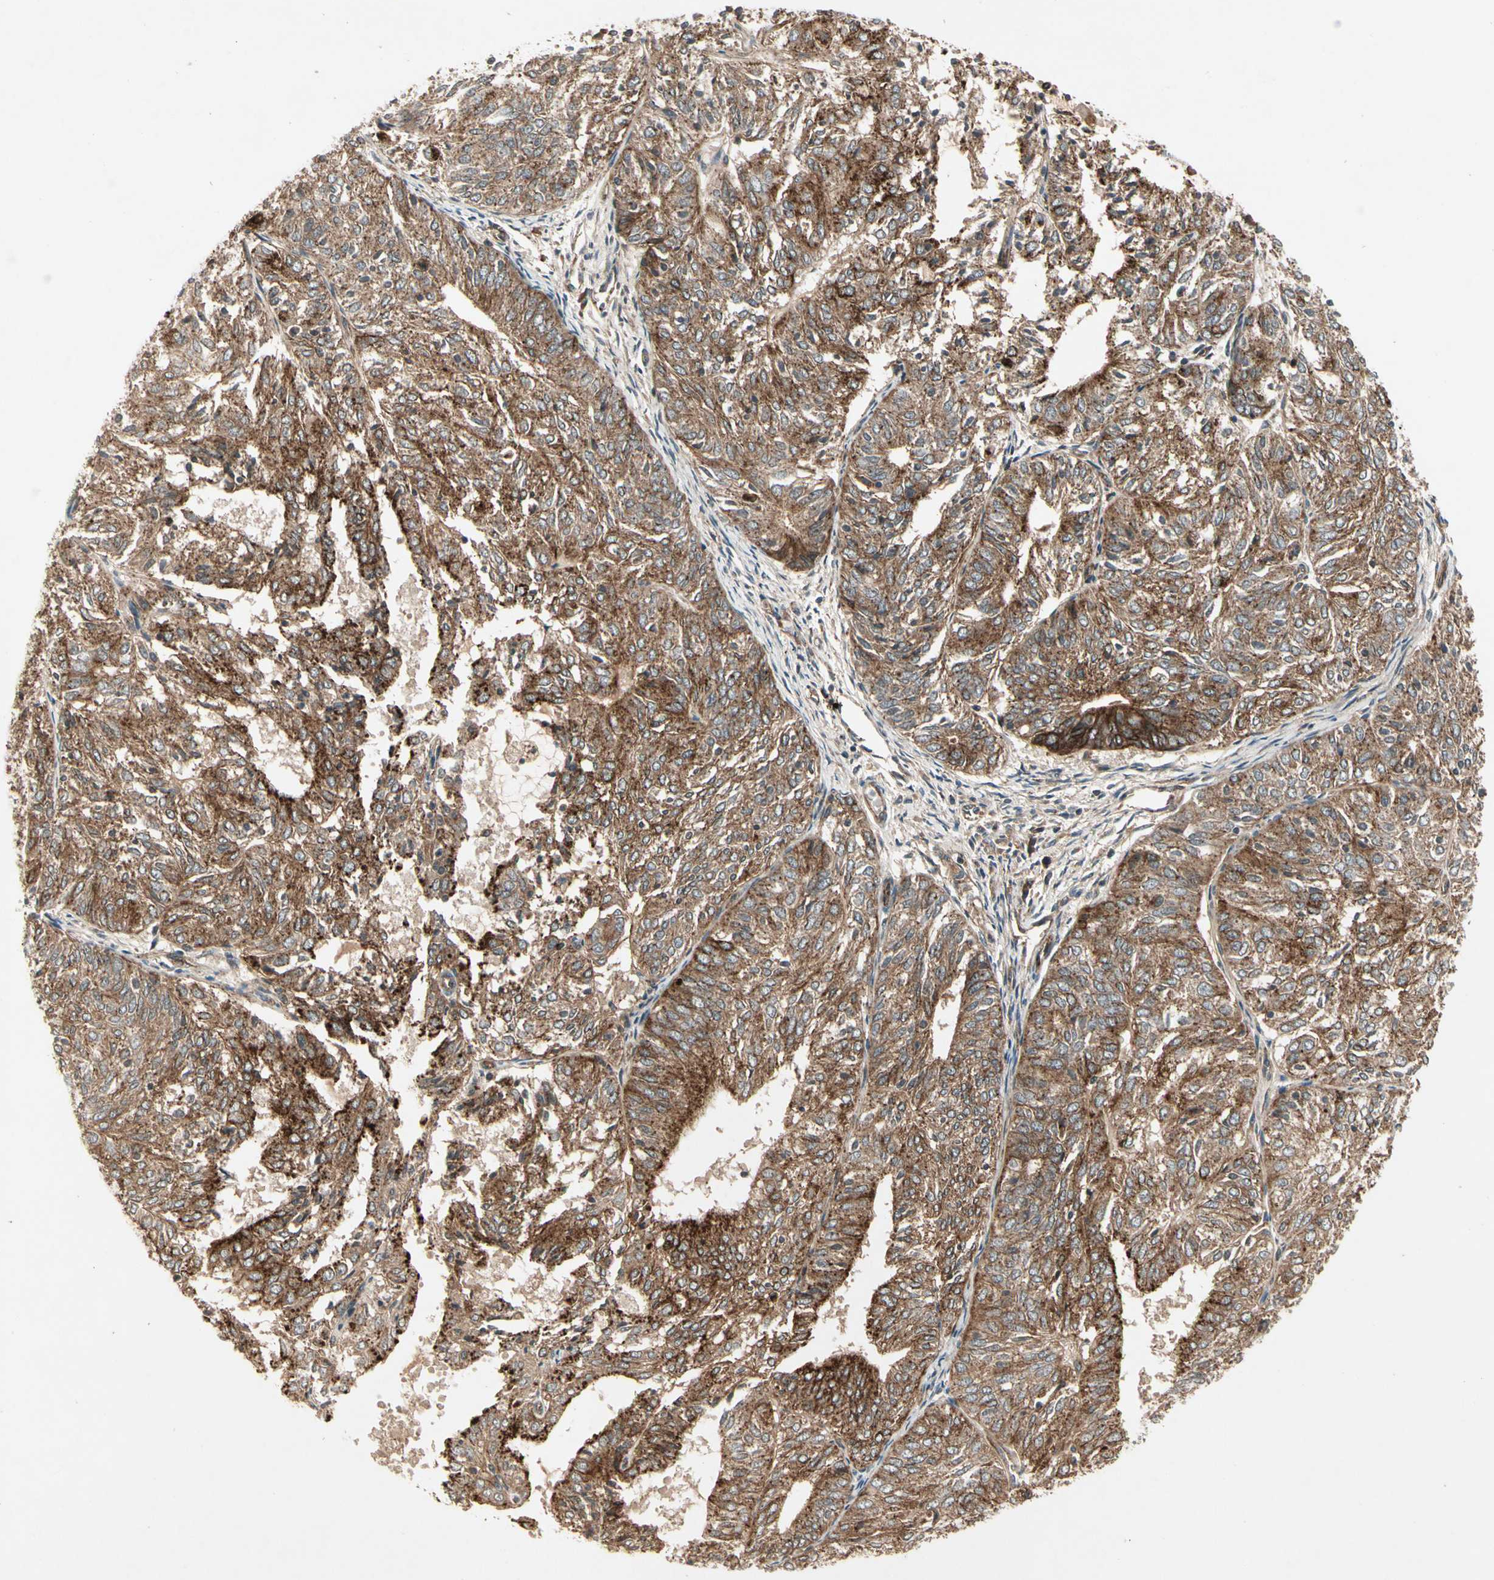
{"staining": {"intensity": "strong", "quantity": ">75%", "location": "cytoplasmic/membranous"}, "tissue": "endometrial cancer", "cell_type": "Tumor cells", "image_type": "cancer", "snomed": [{"axis": "morphology", "description": "Adenocarcinoma, NOS"}, {"axis": "topography", "description": "Uterus"}], "caption": "Endometrial cancer stained with DAB immunohistochemistry shows high levels of strong cytoplasmic/membranous expression in about >75% of tumor cells.", "gene": "FLOT1", "patient": {"sex": "female", "age": 60}}